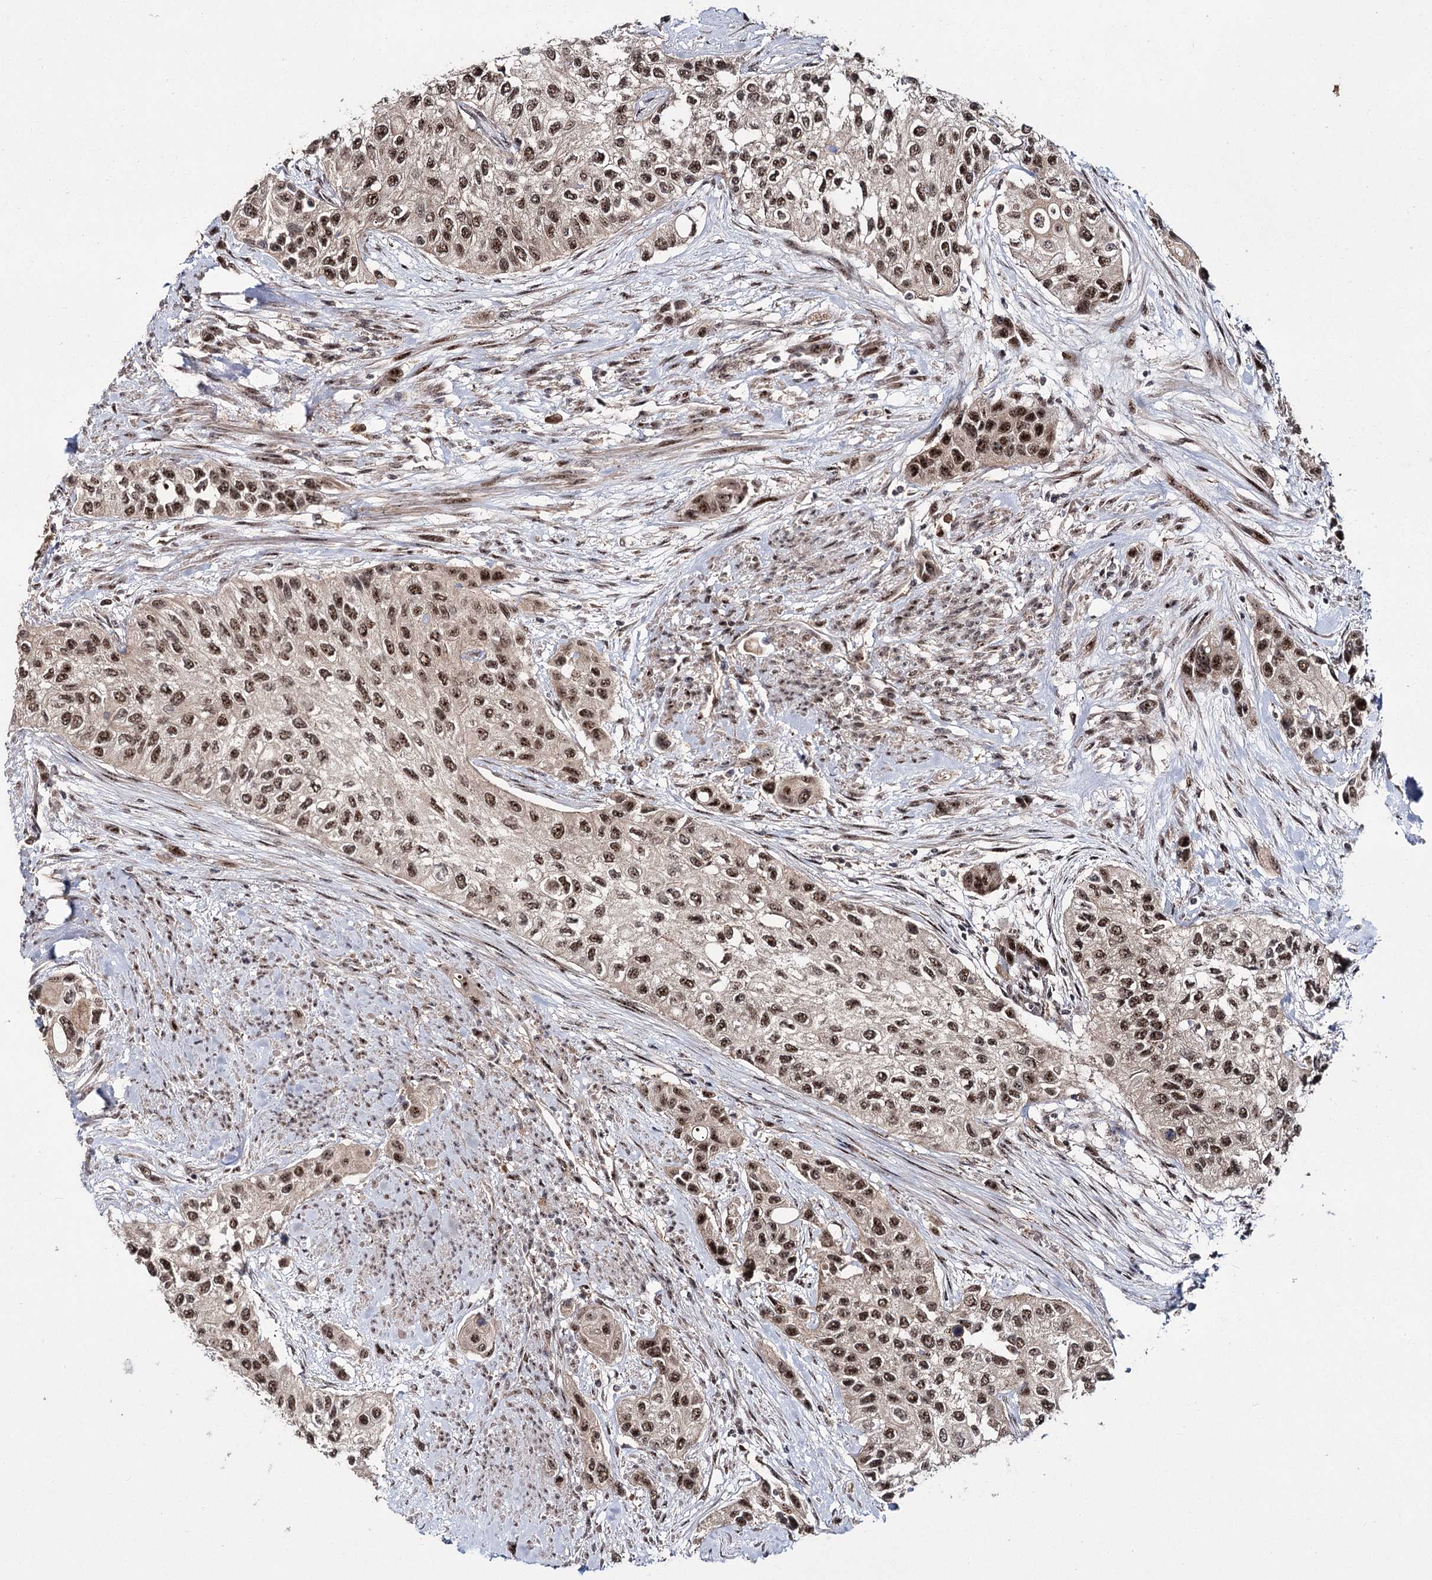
{"staining": {"intensity": "strong", "quantity": ">75%", "location": "nuclear"}, "tissue": "urothelial cancer", "cell_type": "Tumor cells", "image_type": "cancer", "snomed": [{"axis": "morphology", "description": "Normal tissue, NOS"}, {"axis": "morphology", "description": "Urothelial carcinoma, High grade"}, {"axis": "topography", "description": "Vascular tissue"}, {"axis": "topography", "description": "Urinary bladder"}], "caption": "The micrograph exhibits staining of urothelial cancer, revealing strong nuclear protein positivity (brown color) within tumor cells.", "gene": "MKNK2", "patient": {"sex": "female", "age": 56}}